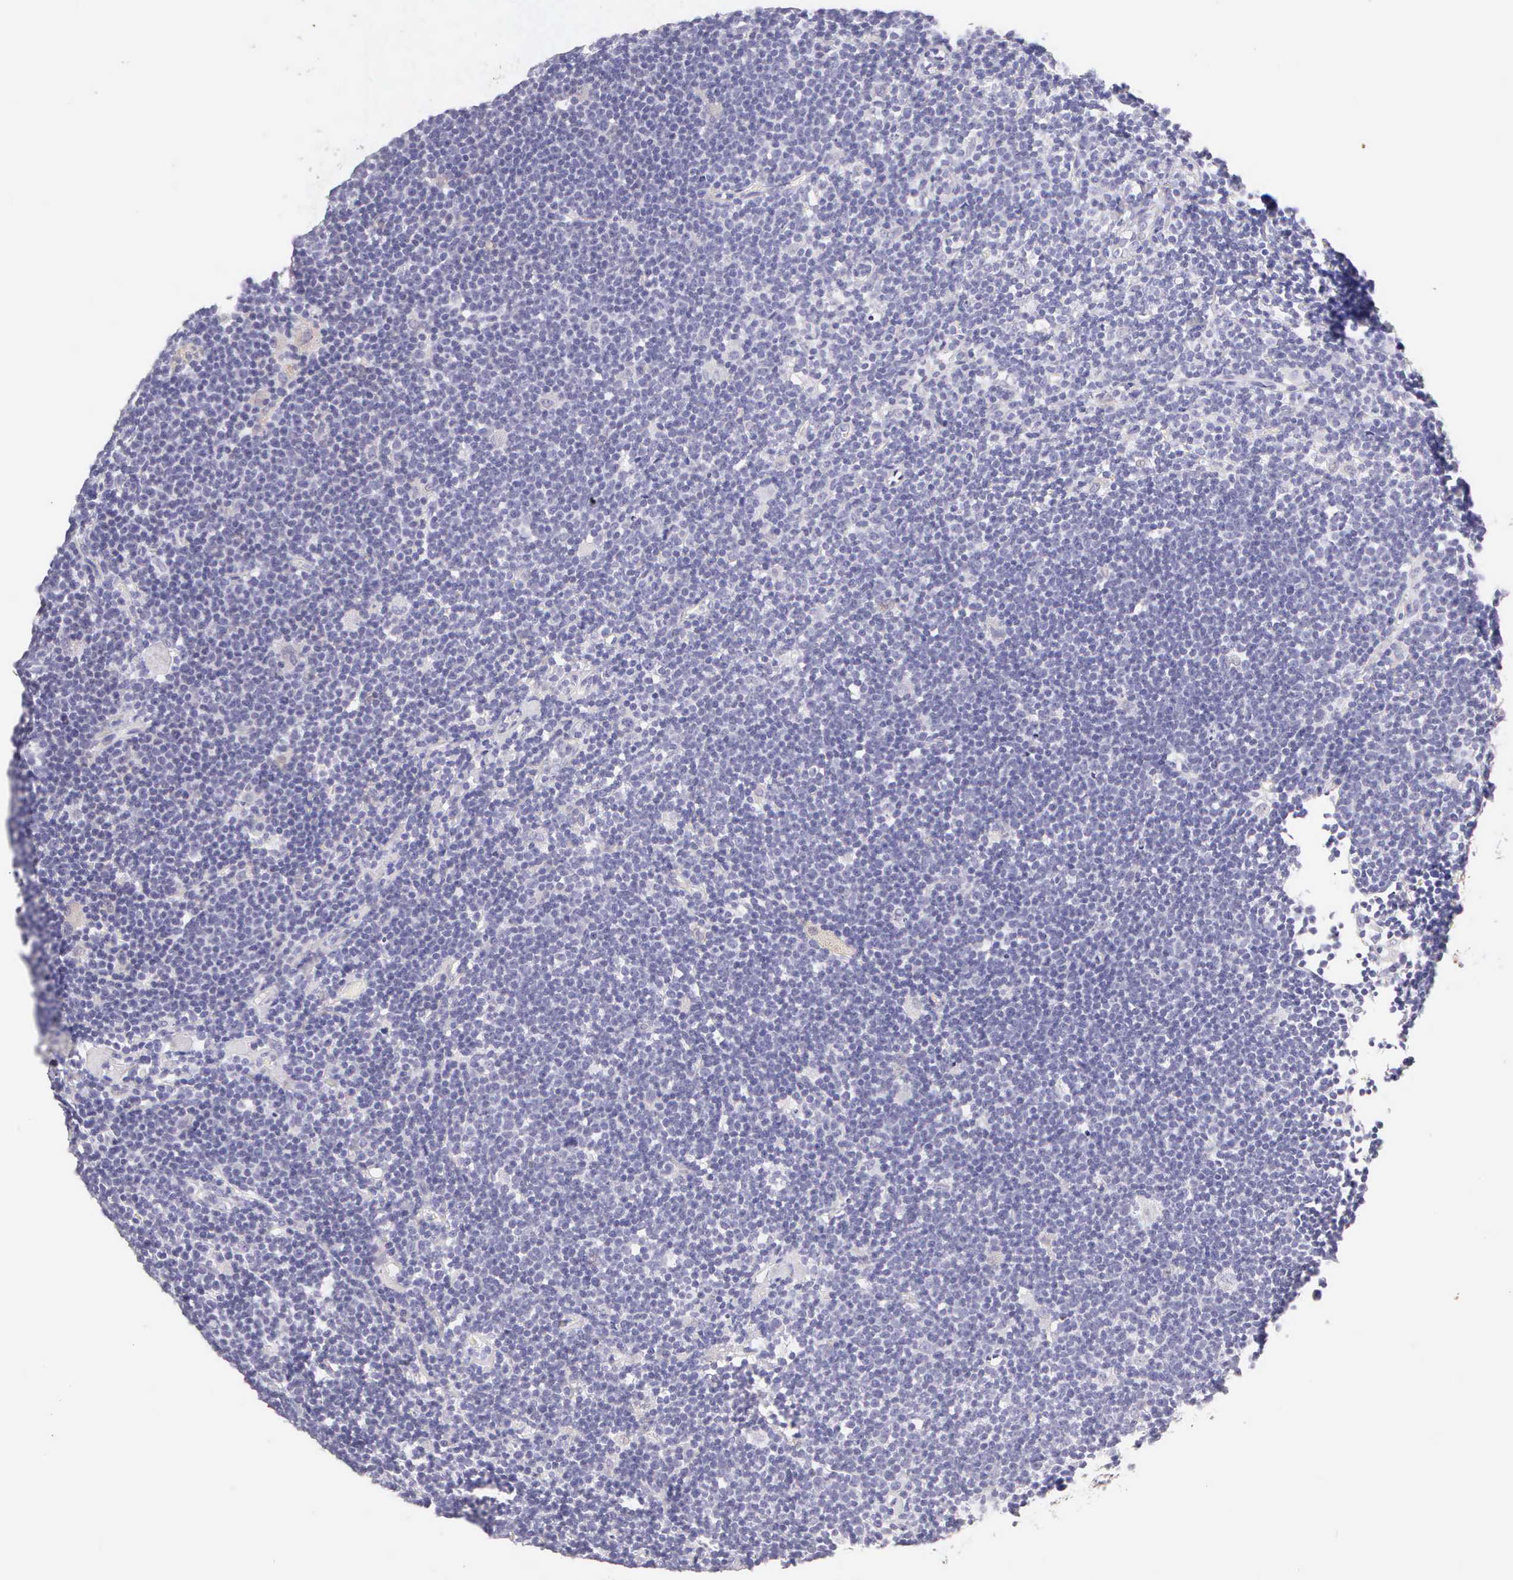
{"staining": {"intensity": "negative", "quantity": "none", "location": "none"}, "tissue": "lymphoma", "cell_type": "Tumor cells", "image_type": "cancer", "snomed": [{"axis": "morphology", "description": "Malignant lymphoma, non-Hodgkin's type, Low grade"}, {"axis": "topography", "description": "Lymph node"}], "caption": "Histopathology image shows no significant protein positivity in tumor cells of low-grade malignant lymphoma, non-Hodgkin's type.", "gene": "KRT17", "patient": {"sex": "male", "age": 65}}